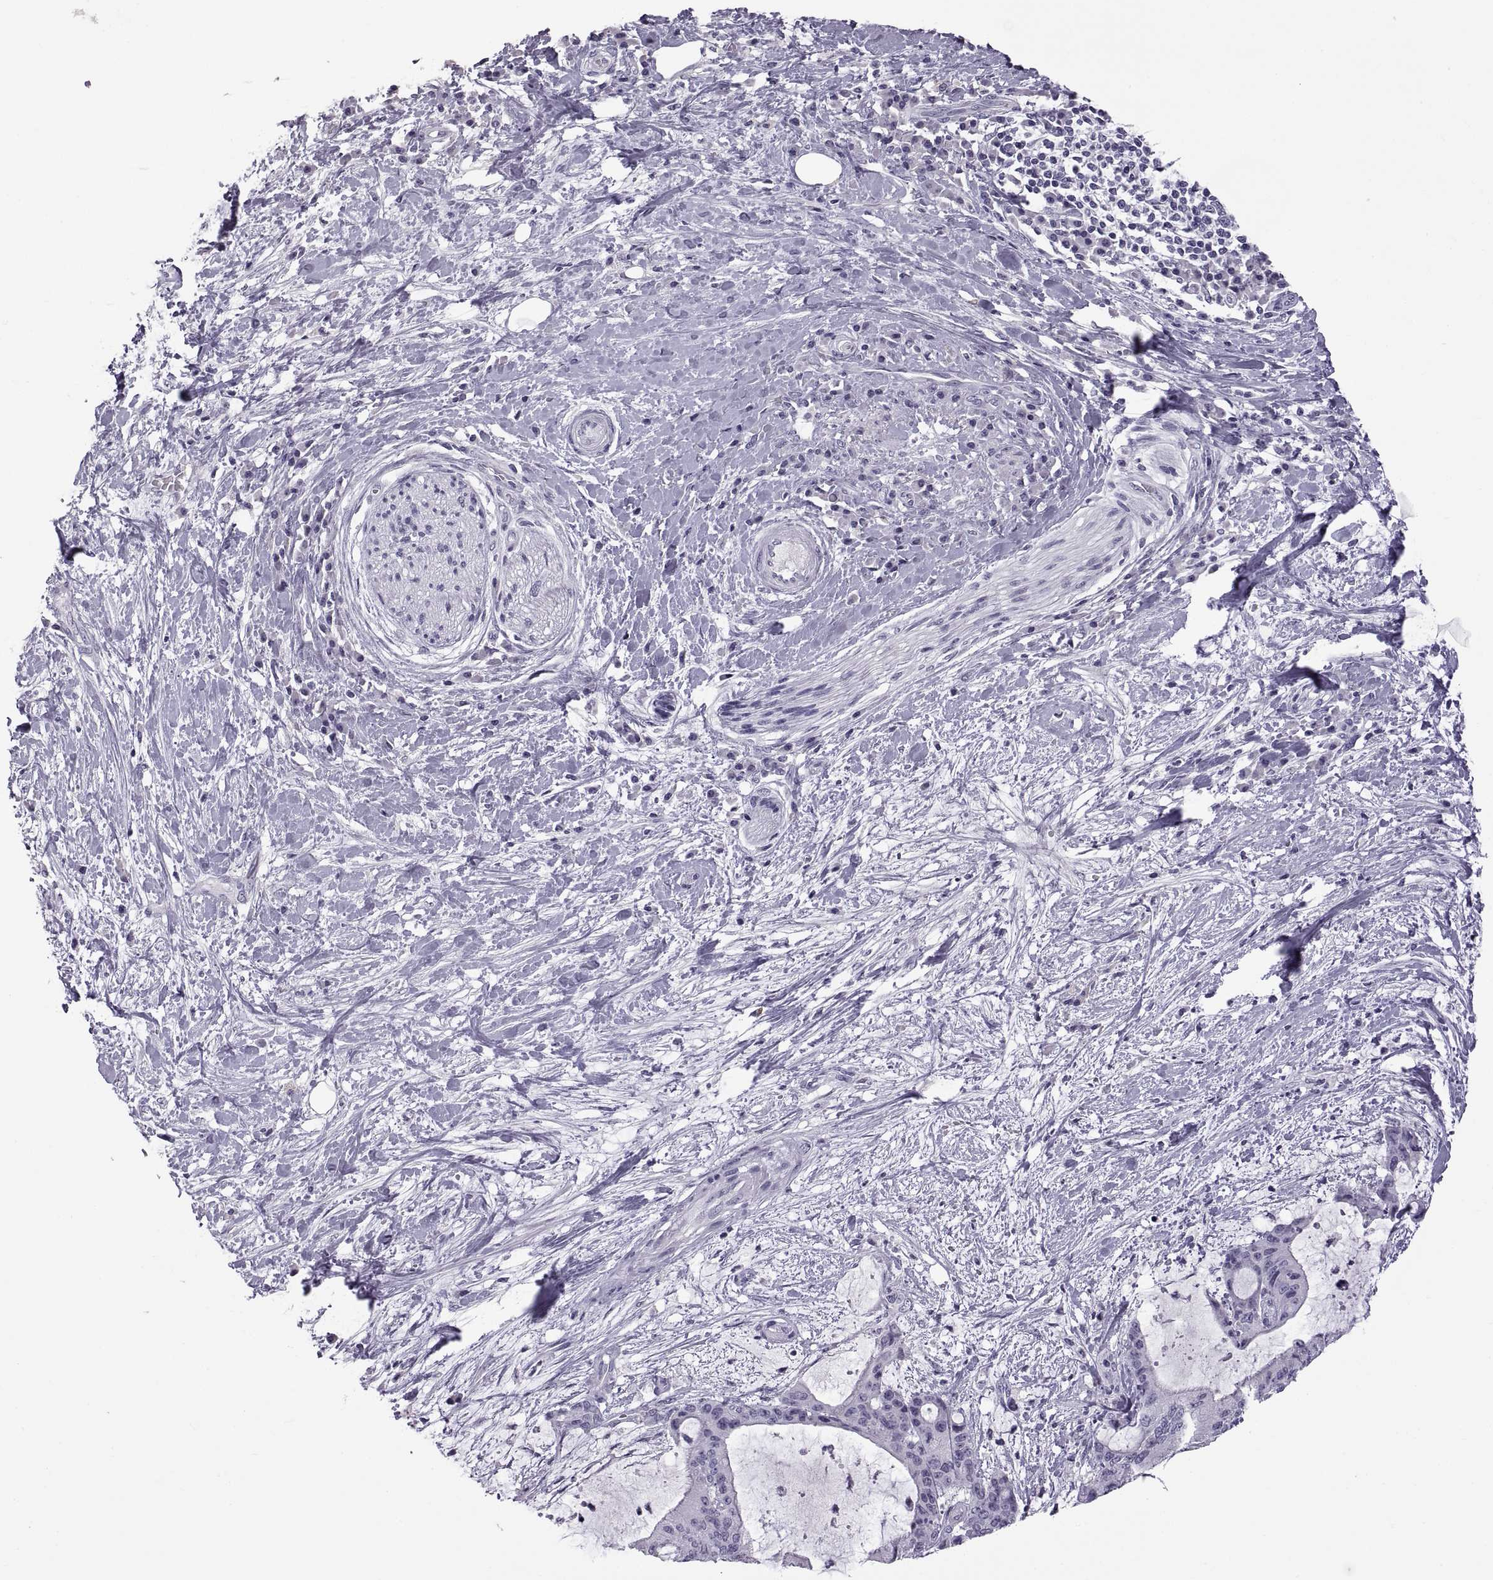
{"staining": {"intensity": "negative", "quantity": "none", "location": "none"}, "tissue": "liver cancer", "cell_type": "Tumor cells", "image_type": "cancer", "snomed": [{"axis": "morphology", "description": "Cholangiocarcinoma"}, {"axis": "topography", "description": "Liver"}], "caption": "Liver cancer (cholangiocarcinoma) stained for a protein using immunohistochemistry shows no positivity tumor cells.", "gene": "RDM1", "patient": {"sex": "female", "age": 73}}